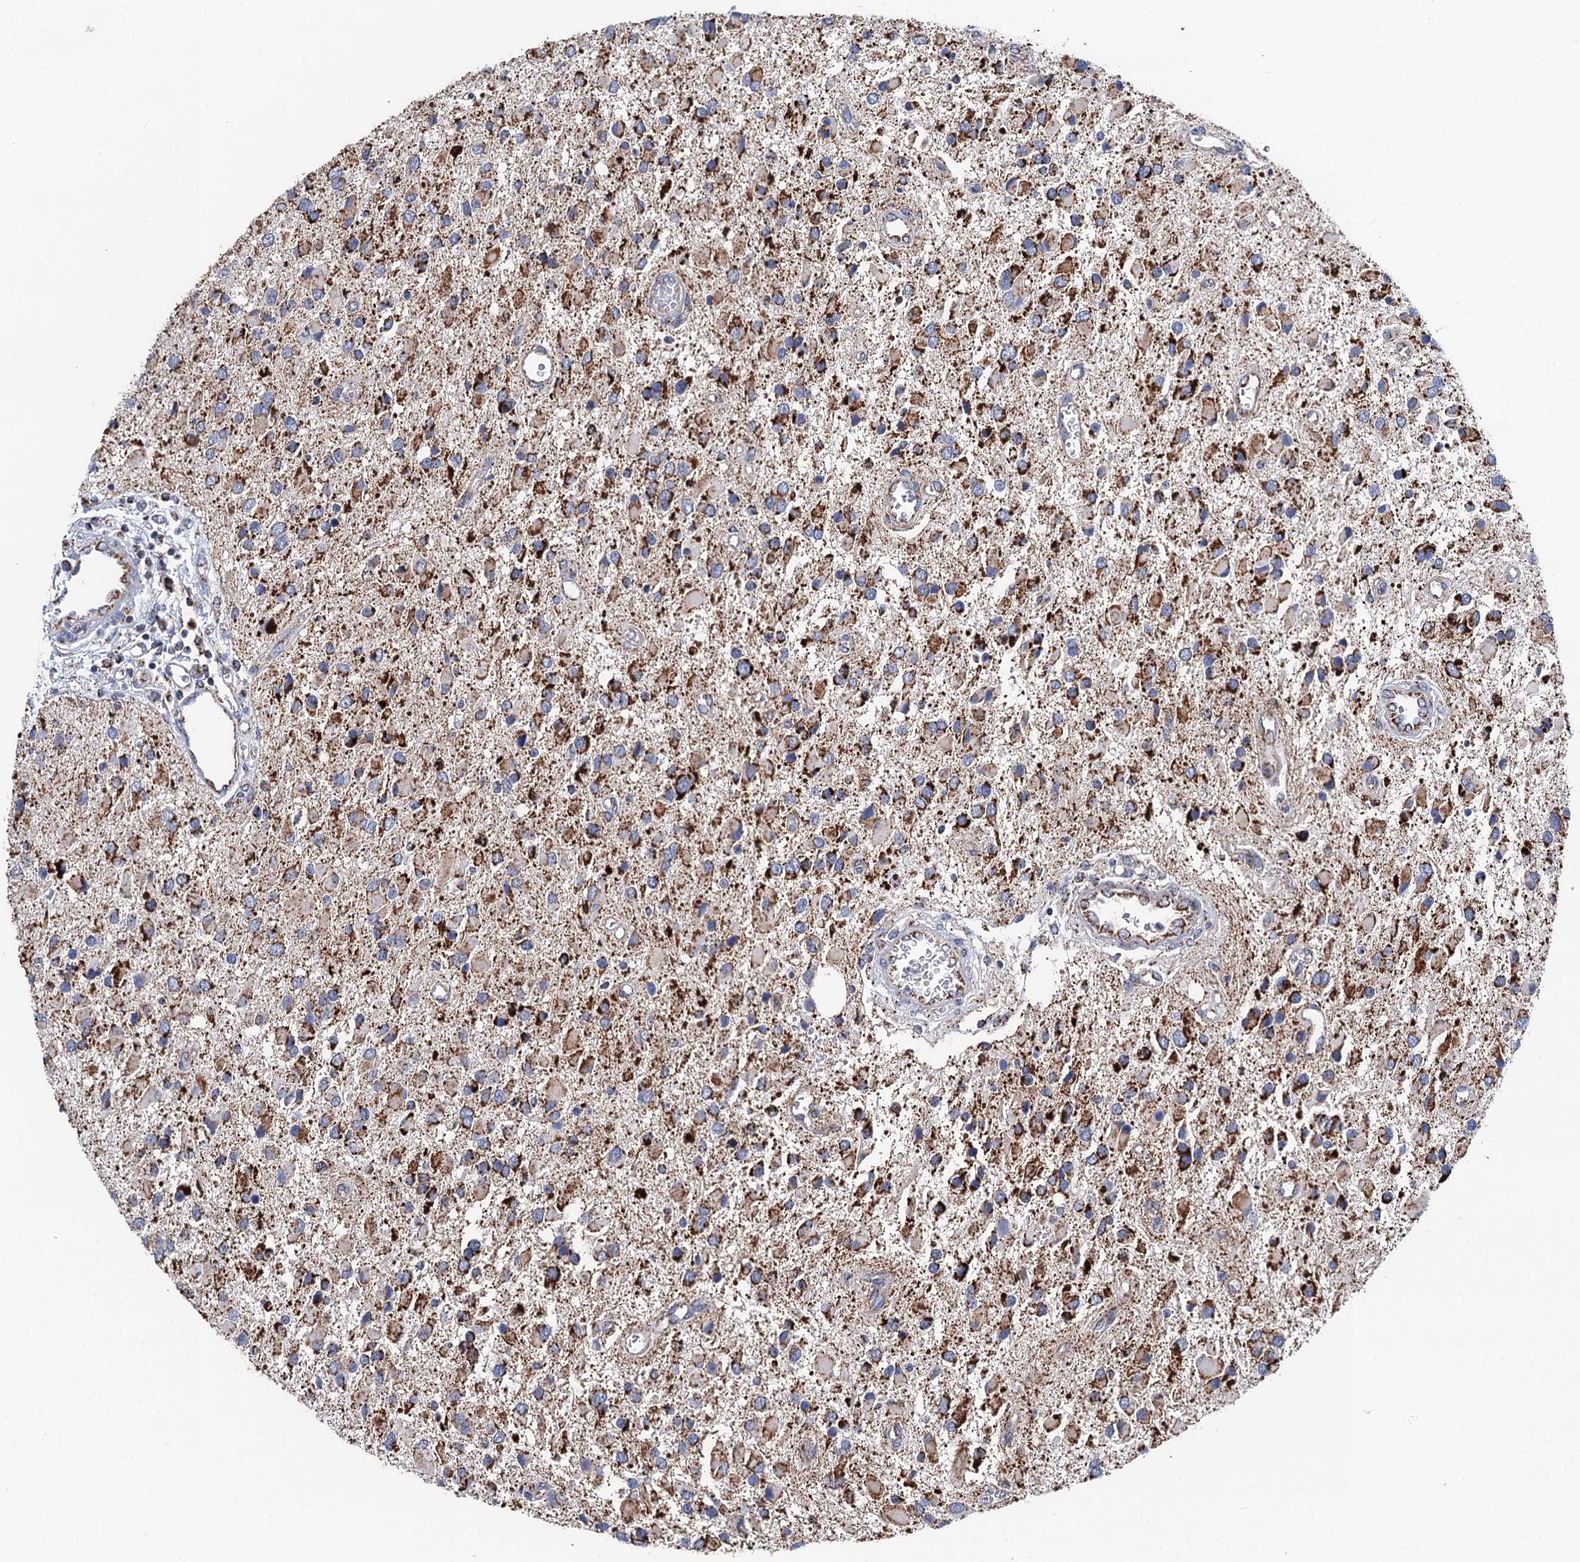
{"staining": {"intensity": "strong", "quantity": ">75%", "location": "cytoplasmic/membranous"}, "tissue": "glioma", "cell_type": "Tumor cells", "image_type": "cancer", "snomed": [{"axis": "morphology", "description": "Glioma, malignant, High grade"}, {"axis": "topography", "description": "Brain"}], "caption": "IHC staining of glioma, which reveals high levels of strong cytoplasmic/membranous positivity in approximately >75% of tumor cells indicating strong cytoplasmic/membranous protein expression. The staining was performed using DAB (brown) for protein detection and nuclei were counterstained in hematoxylin (blue).", "gene": "IVD", "patient": {"sex": "male", "age": 53}}